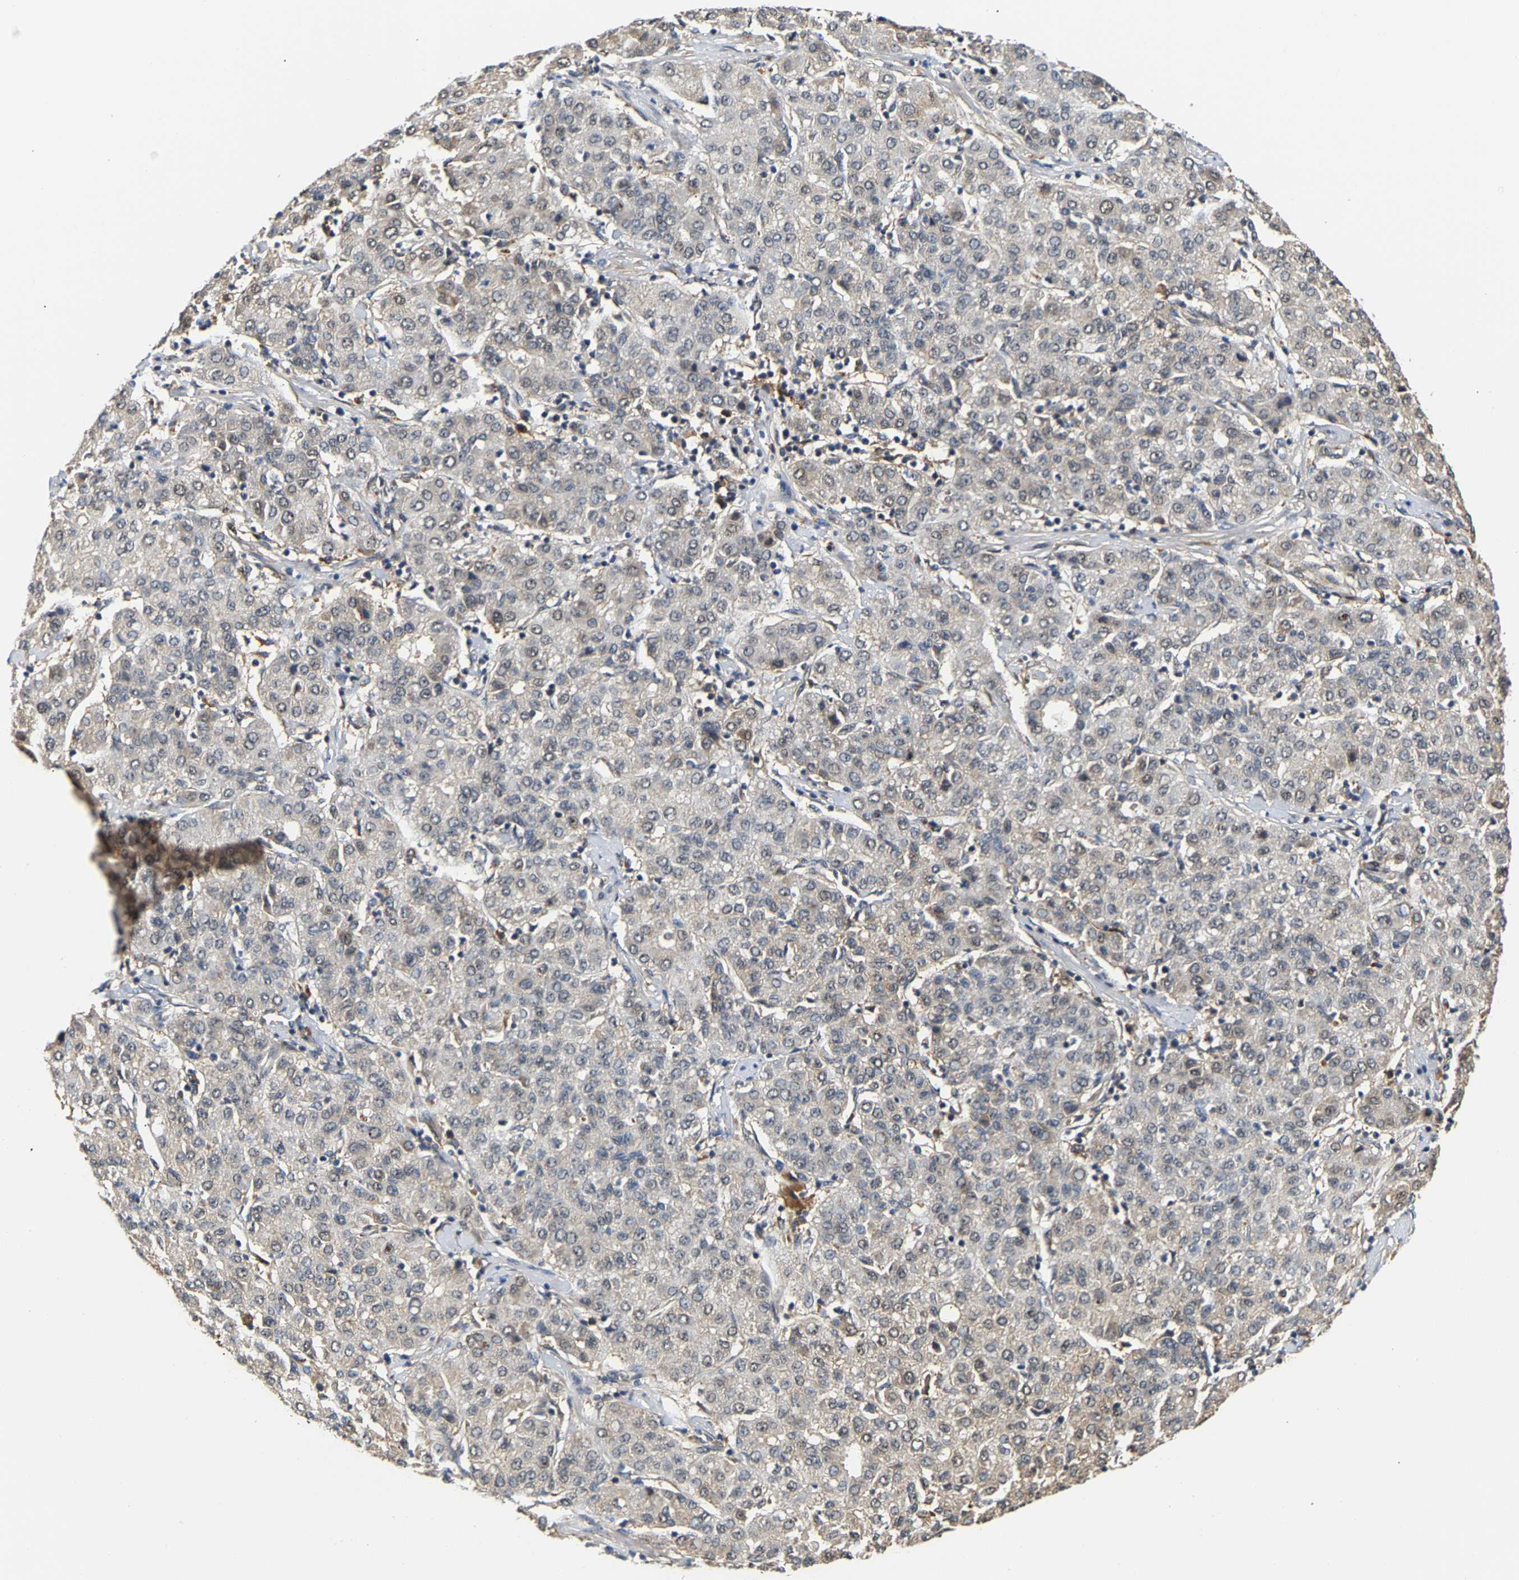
{"staining": {"intensity": "weak", "quantity": "25%-75%", "location": "cytoplasmic/membranous"}, "tissue": "liver cancer", "cell_type": "Tumor cells", "image_type": "cancer", "snomed": [{"axis": "morphology", "description": "Carcinoma, Hepatocellular, NOS"}, {"axis": "topography", "description": "Liver"}], "caption": "Protein expression by immunohistochemistry exhibits weak cytoplasmic/membranous positivity in about 25%-75% of tumor cells in liver cancer (hepatocellular carcinoma).", "gene": "LARP6", "patient": {"sex": "male", "age": 65}}